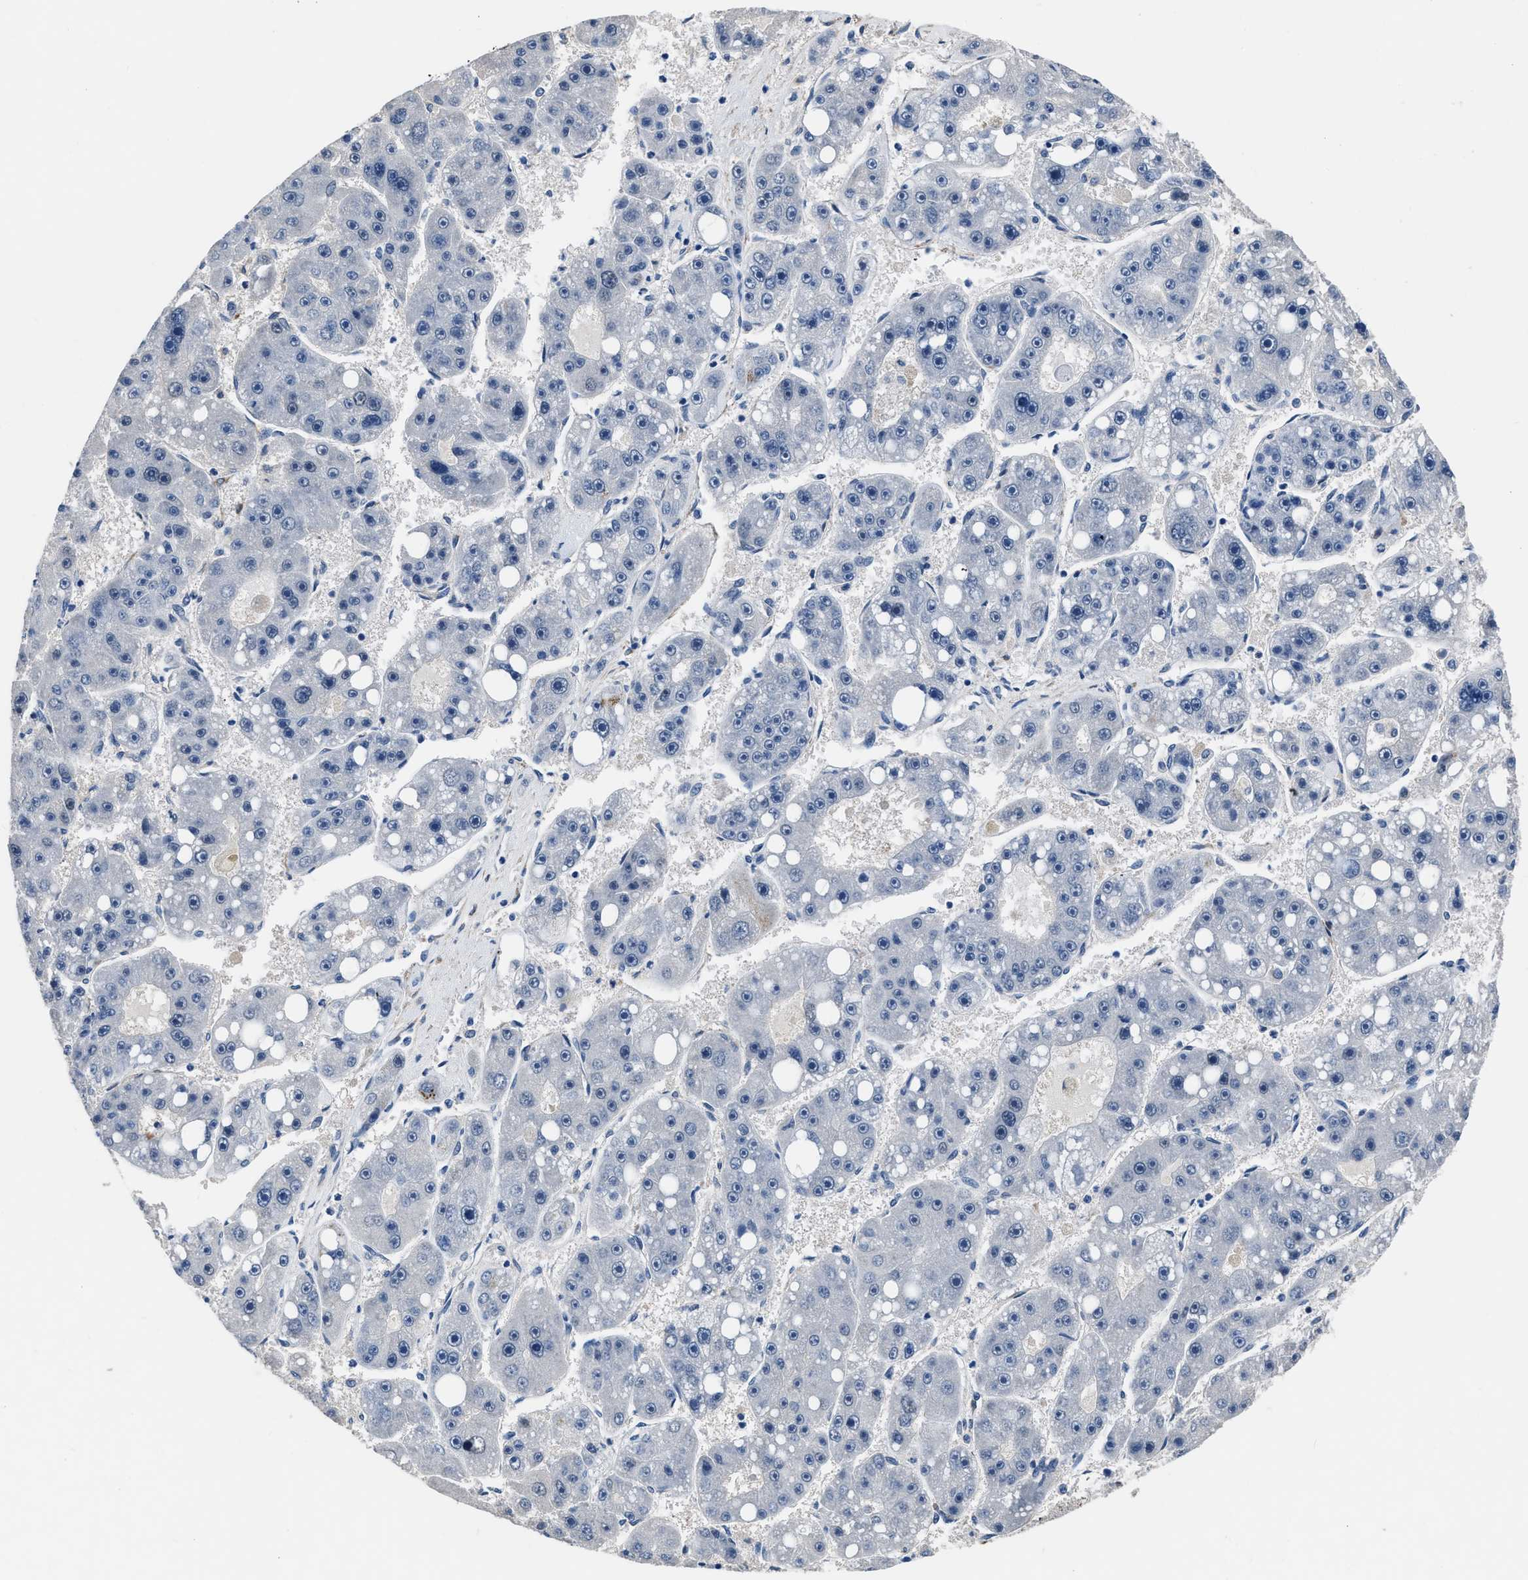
{"staining": {"intensity": "negative", "quantity": "none", "location": "none"}, "tissue": "liver cancer", "cell_type": "Tumor cells", "image_type": "cancer", "snomed": [{"axis": "morphology", "description": "Carcinoma, Hepatocellular, NOS"}, {"axis": "topography", "description": "Liver"}], "caption": "Histopathology image shows no protein expression in tumor cells of liver hepatocellular carcinoma tissue.", "gene": "LANCL2", "patient": {"sex": "female", "age": 61}}